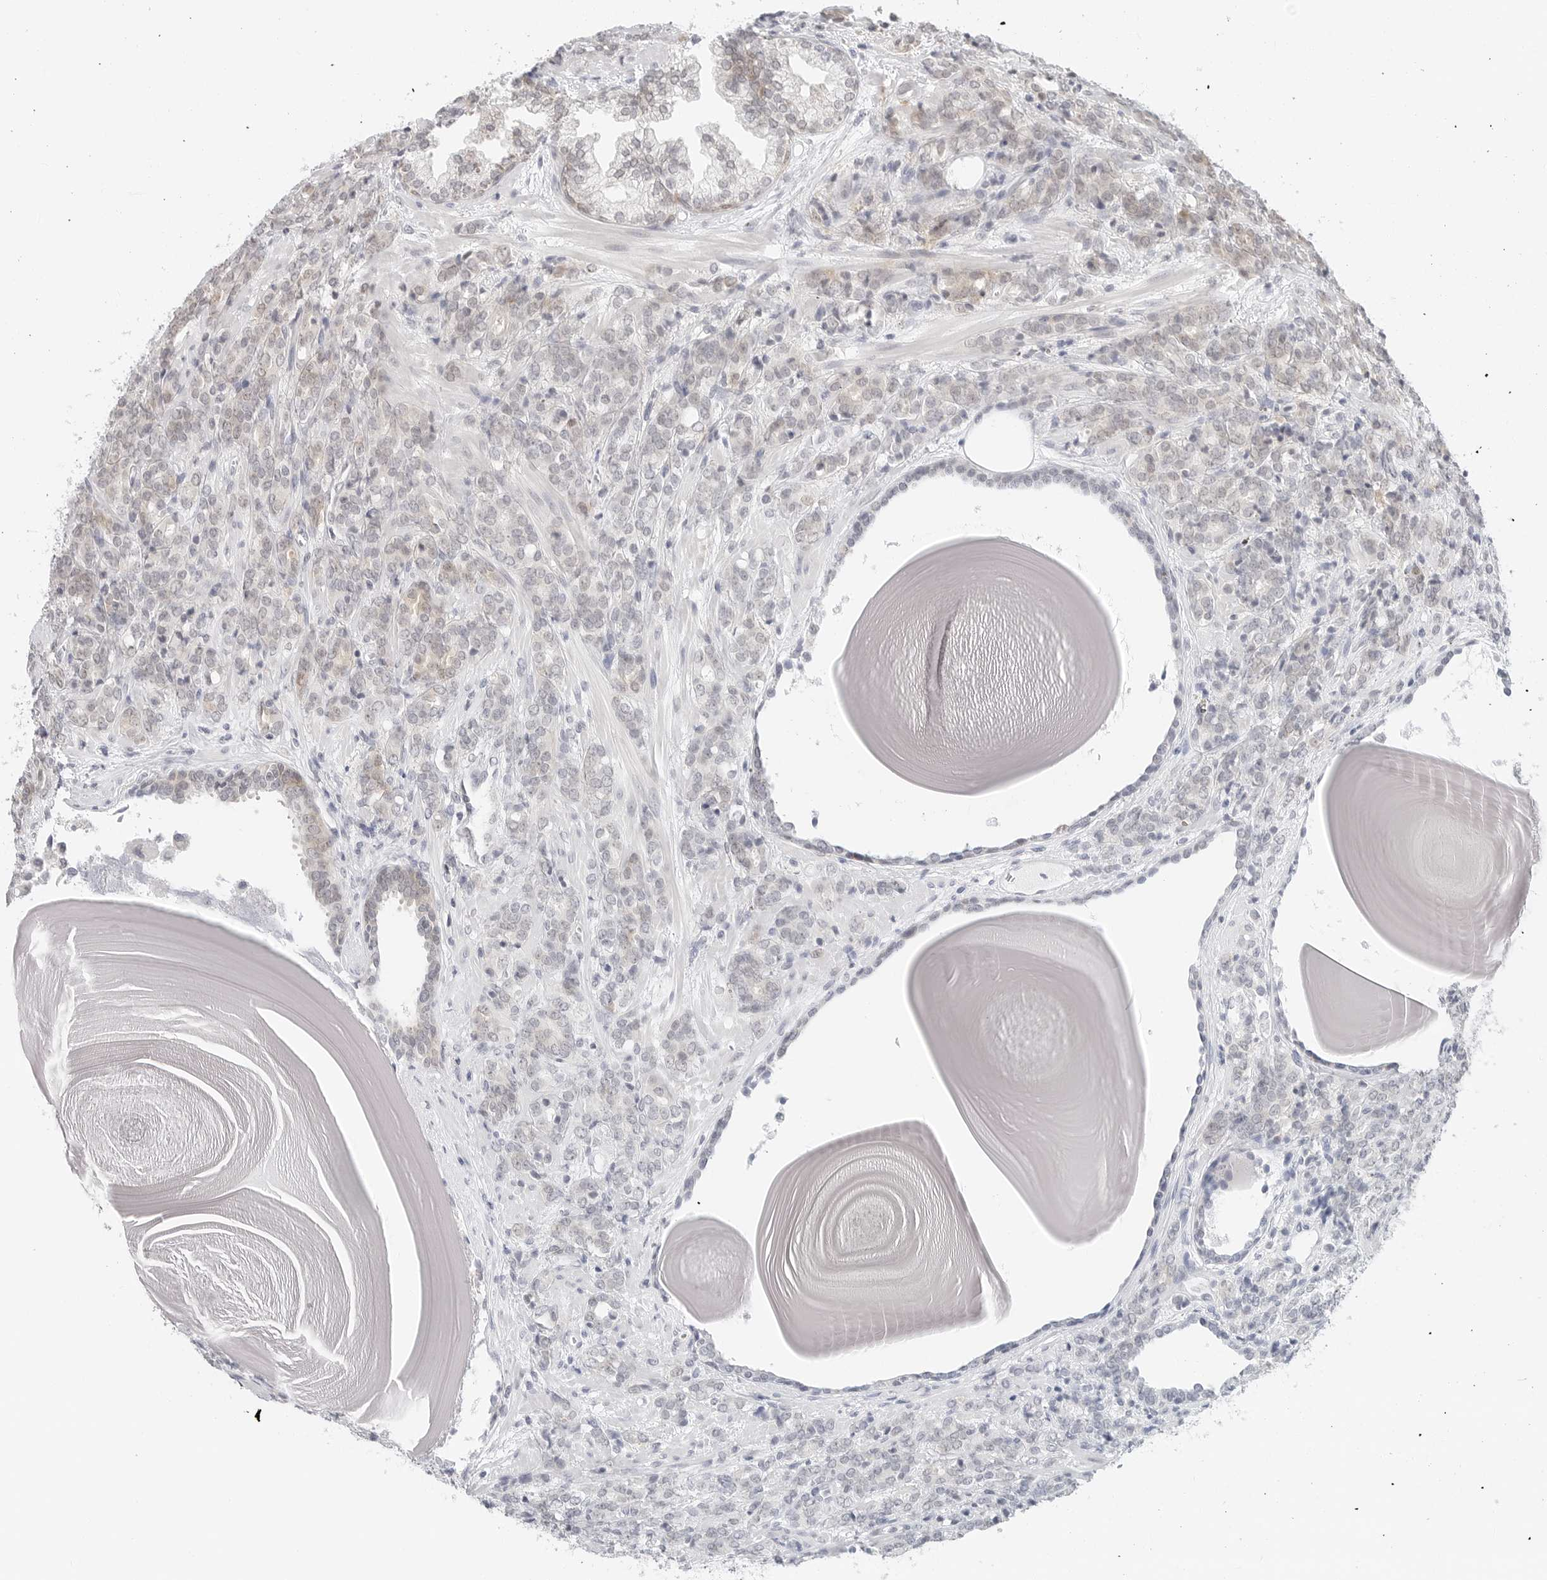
{"staining": {"intensity": "weak", "quantity": "<25%", "location": "cytoplasmic/membranous"}, "tissue": "prostate cancer", "cell_type": "Tumor cells", "image_type": "cancer", "snomed": [{"axis": "morphology", "description": "Adenocarcinoma, High grade"}, {"axis": "topography", "description": "Prostate"}], "caption": "An immunohistochemistry (IHC) histopathology image of prostate cancer (high-grade adenocarcinoma) is shown. There is no staining in tumor cells of prostate cancer (high-grade adenocarcinoma).", "gene": "METAP1", "patient": {"sex": "male", "age": 62}}